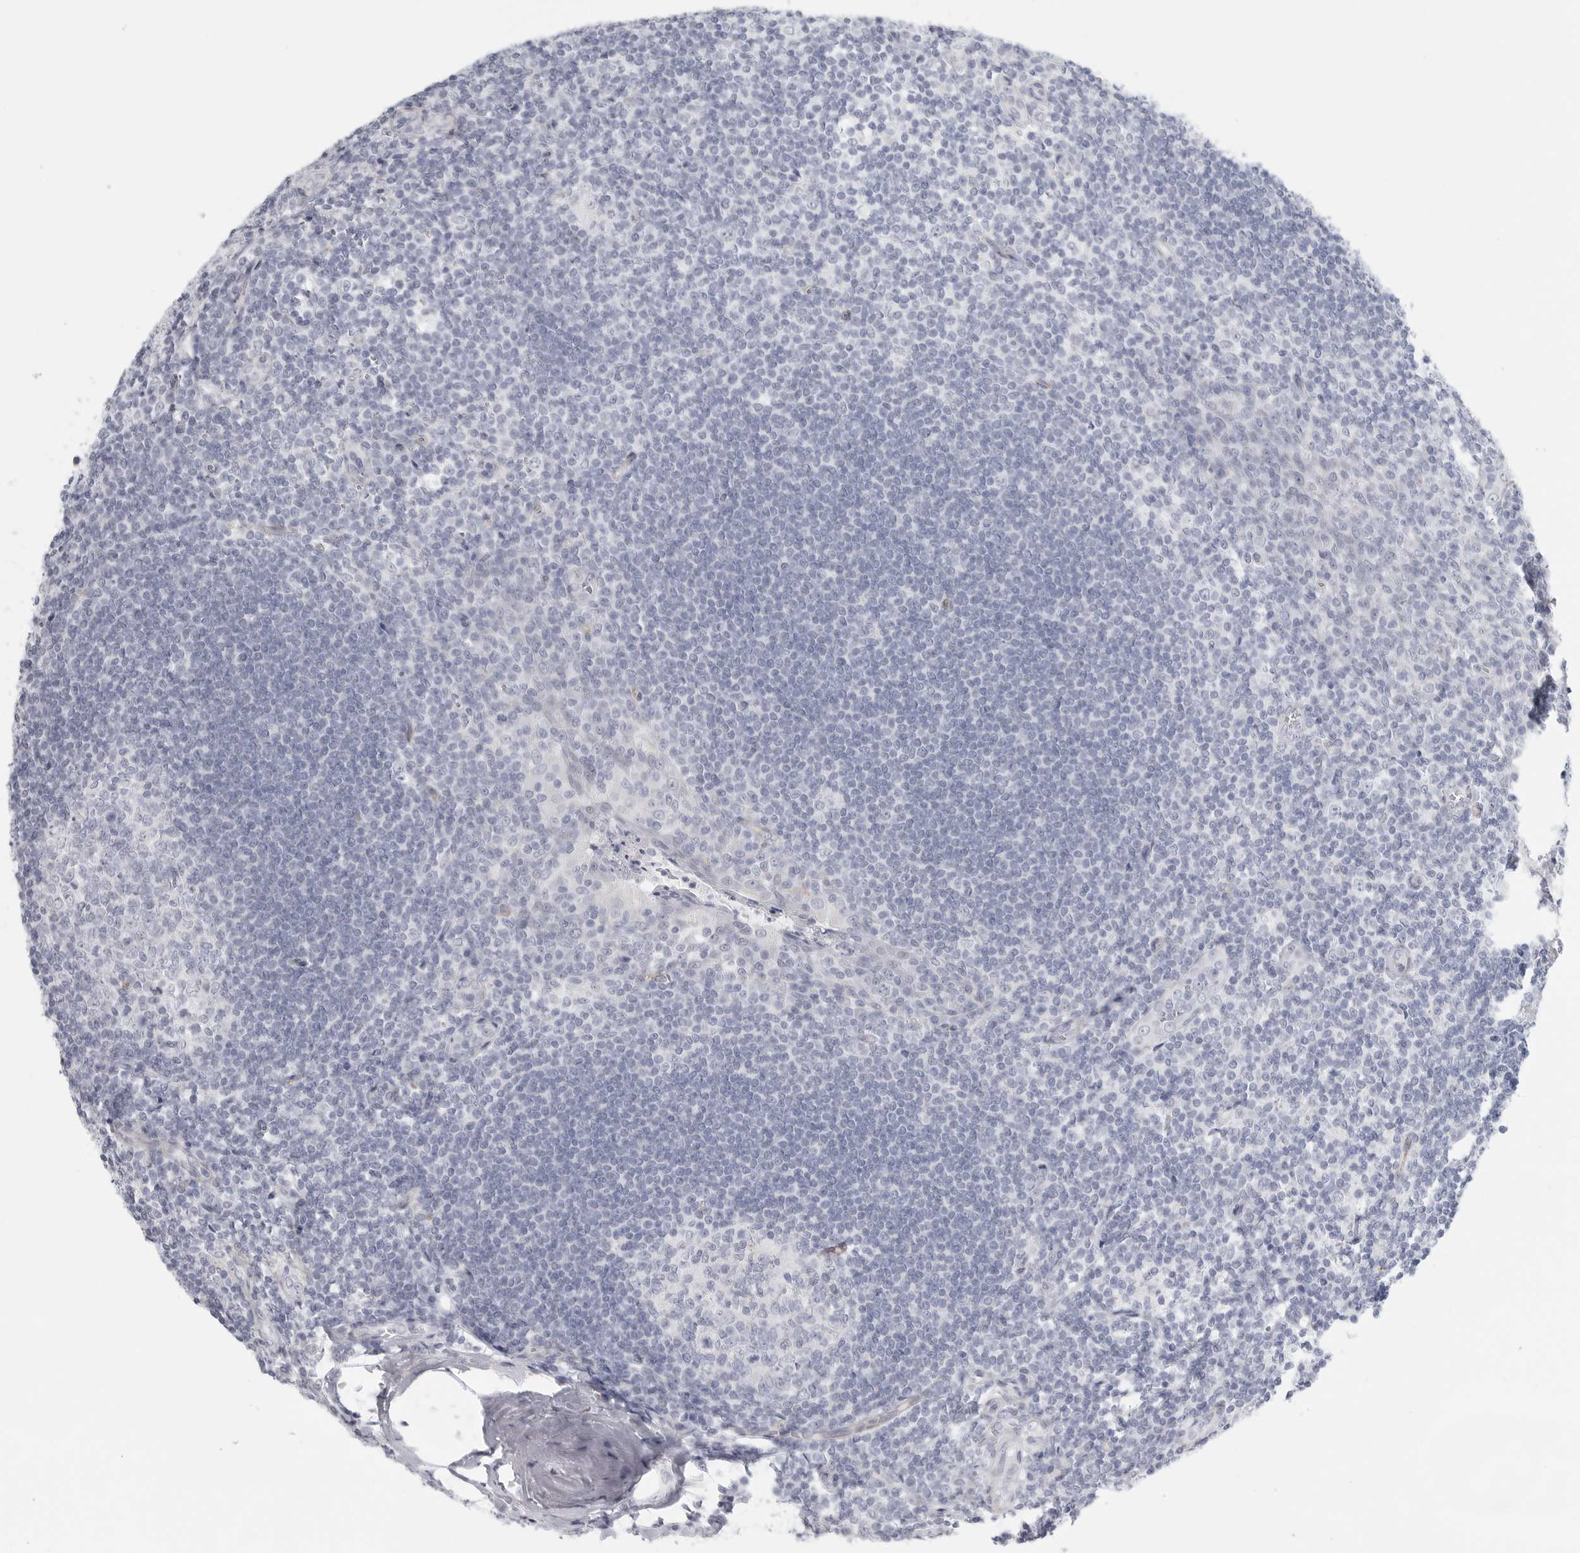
{"staining": {"intensity": "negative", "quantity": "none", "location": "none"}, "tissue": "tonsil", "cell_type": "Germinal center cells", "image_type": "normal", "snomed": [{"axis": "morphology", "description": "Normal tissue, NOS"}, {"axis": "topography", "description": "Tonsil"}], "caption": "A photomicrograph of tonsil stained for a protein exhibits no brown staining in germinal center cells.", "gene": "TNR", "patient": {"sex": "male", "age": 27}}